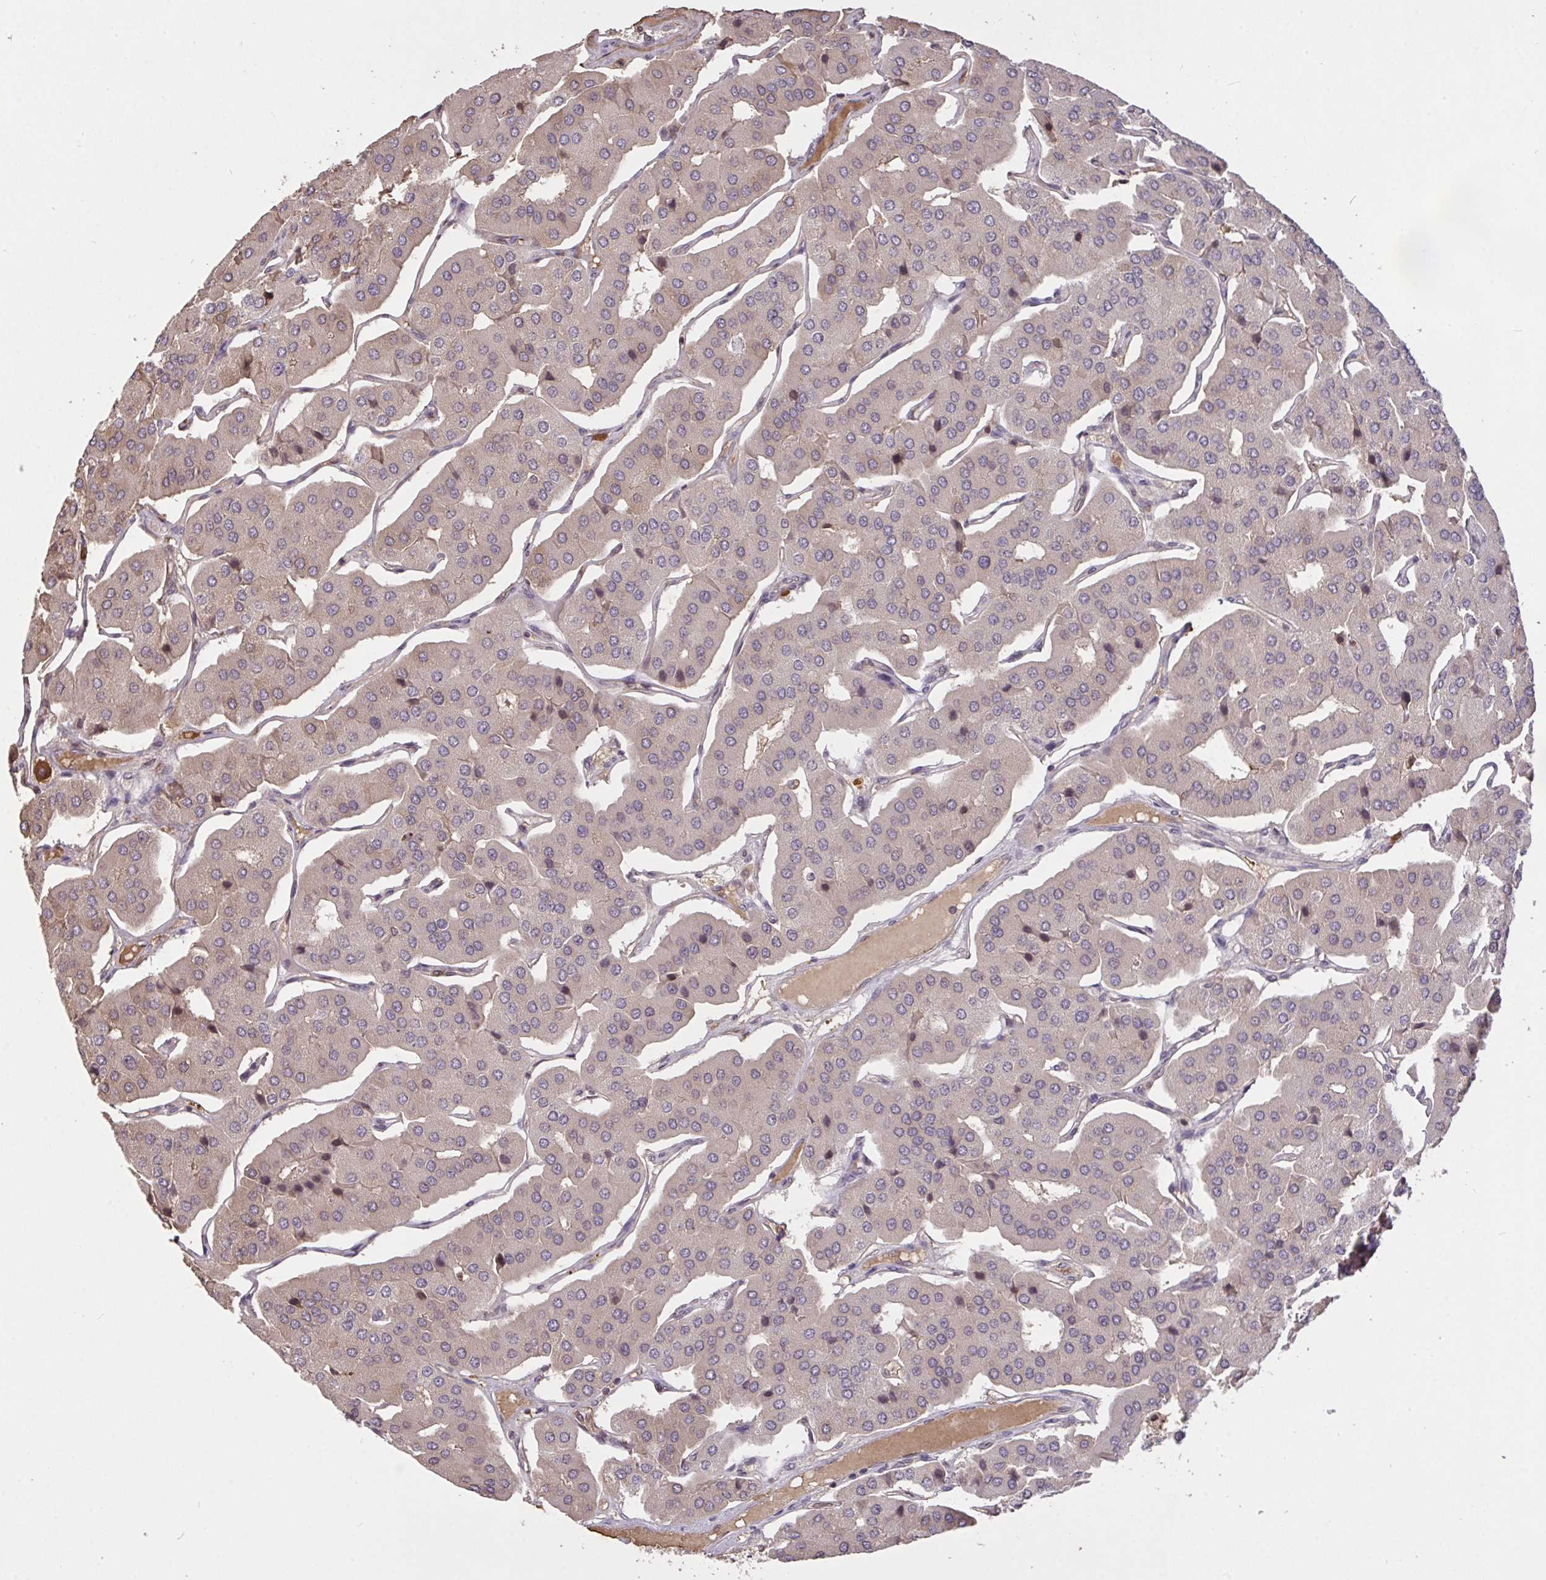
{"staining": {"intensity": "negative", "quantity": "none", "location": "none"}, "tissue": "parathyroid gland", "cell_type": "Glandular cells", "image_type": "normal", "snomed": [{"axis": "morphology", "description": "Normal tissue, NOS"}, {"axis": "morphology", "description": "Adenoma, NOS"}, {"axis": "topography", "description": "Parathyroid gland"}], "caption": "High power microscopy micrograph of an IHC histopathology image of normal parathyroid gland, revealing no significant staining in glandular cells.", "gene": "FCER1A", "patient": {"sex": "female", "age": 86}}